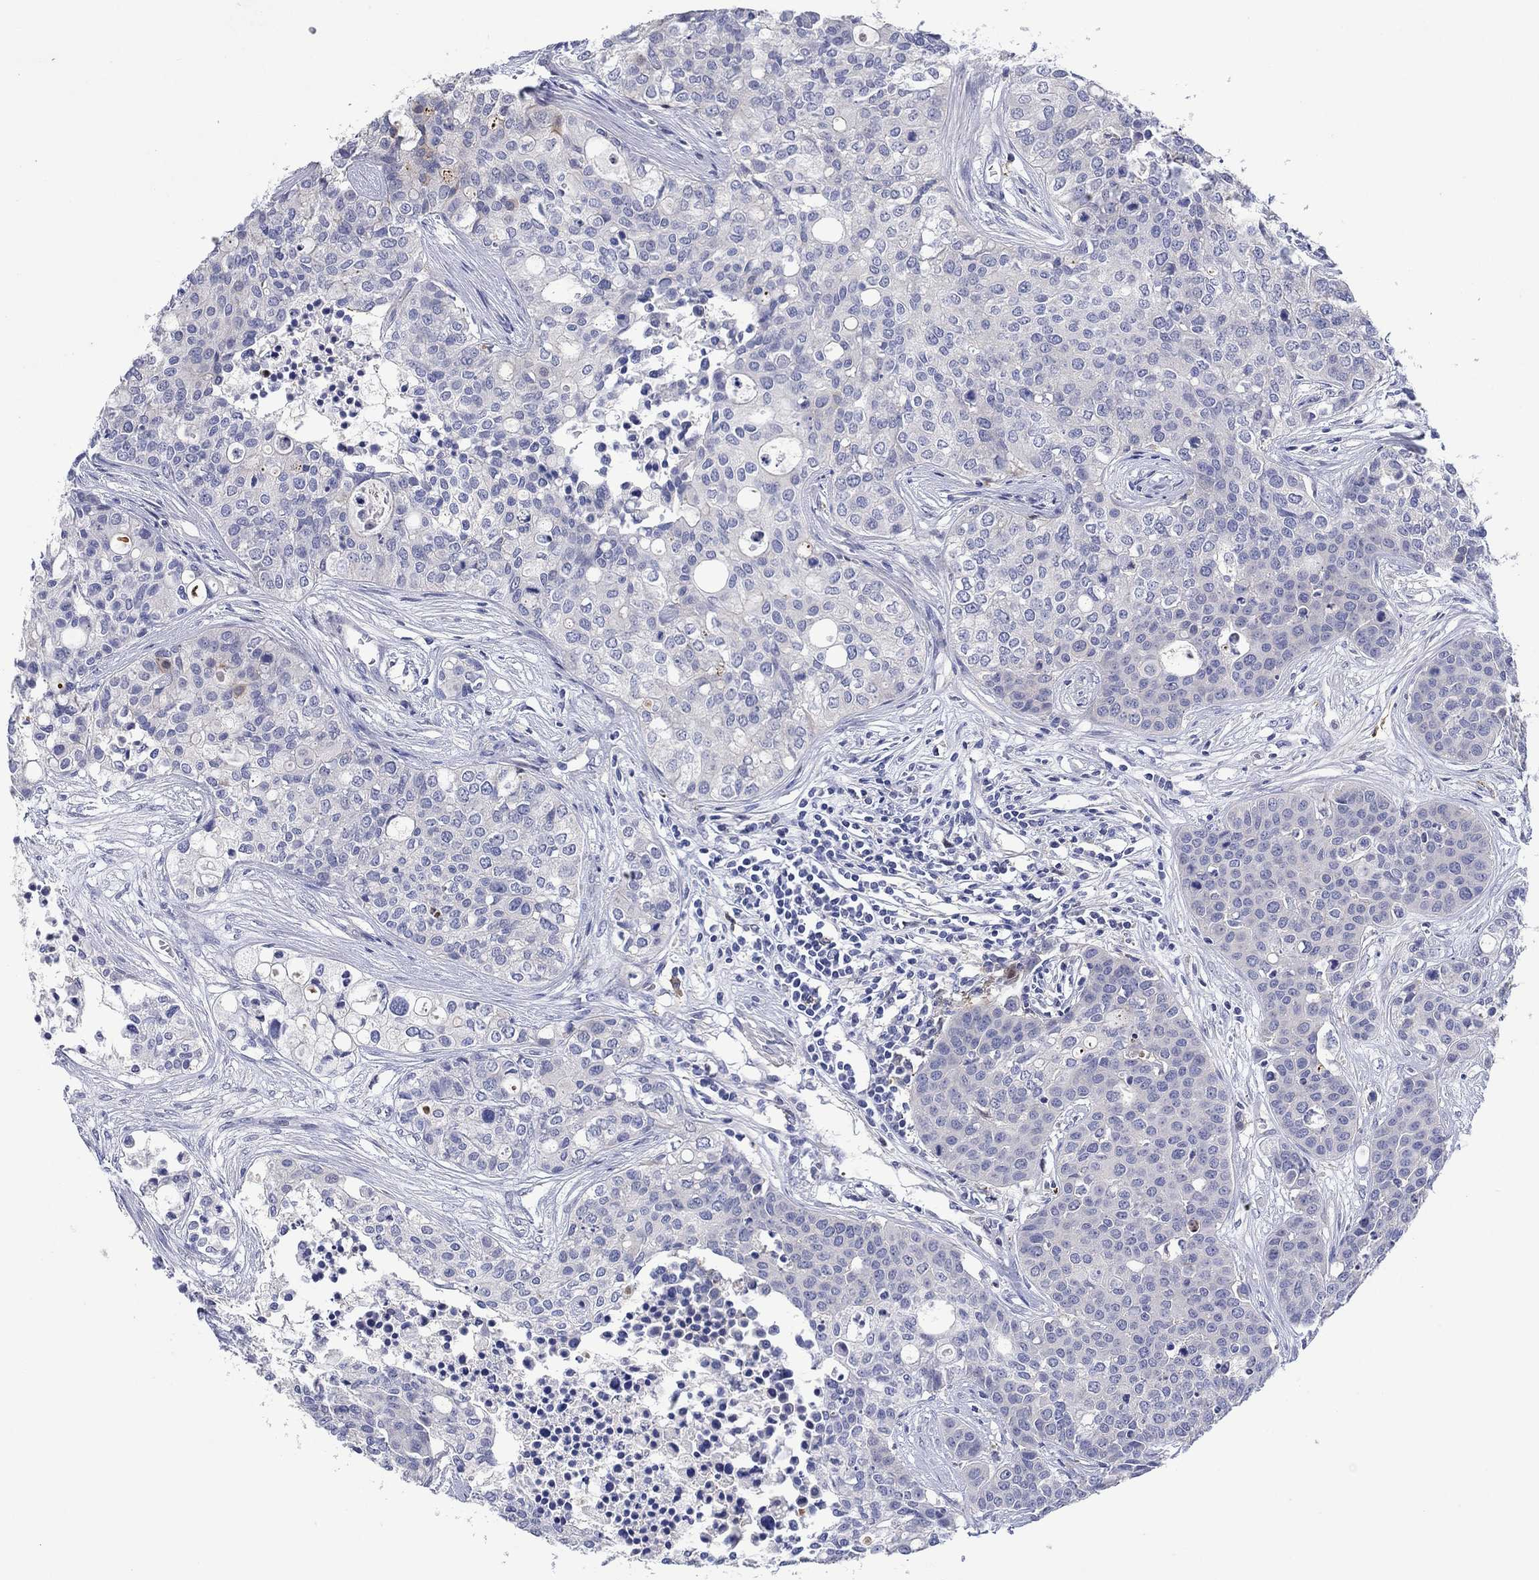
{"staining": {"intensity": "negative", "quantity": "none", "location": "none"}, "tissue": "carcinoid", "cell_type": "Tumor cells", "image_type": "cancer", "snomed": [{"axis": "morphology", "description": "Carcinoid, malignant, NOS"}, {"axis": "topography", "description": "Colon"}], "caption": "High power microscopy photomicrograph of an immunohistochemistry histopathology image of carcinoid, revealing no significant staining in tumor cells.", "gene": "HDC", "patient": {"sex": "male", "age": 81}}